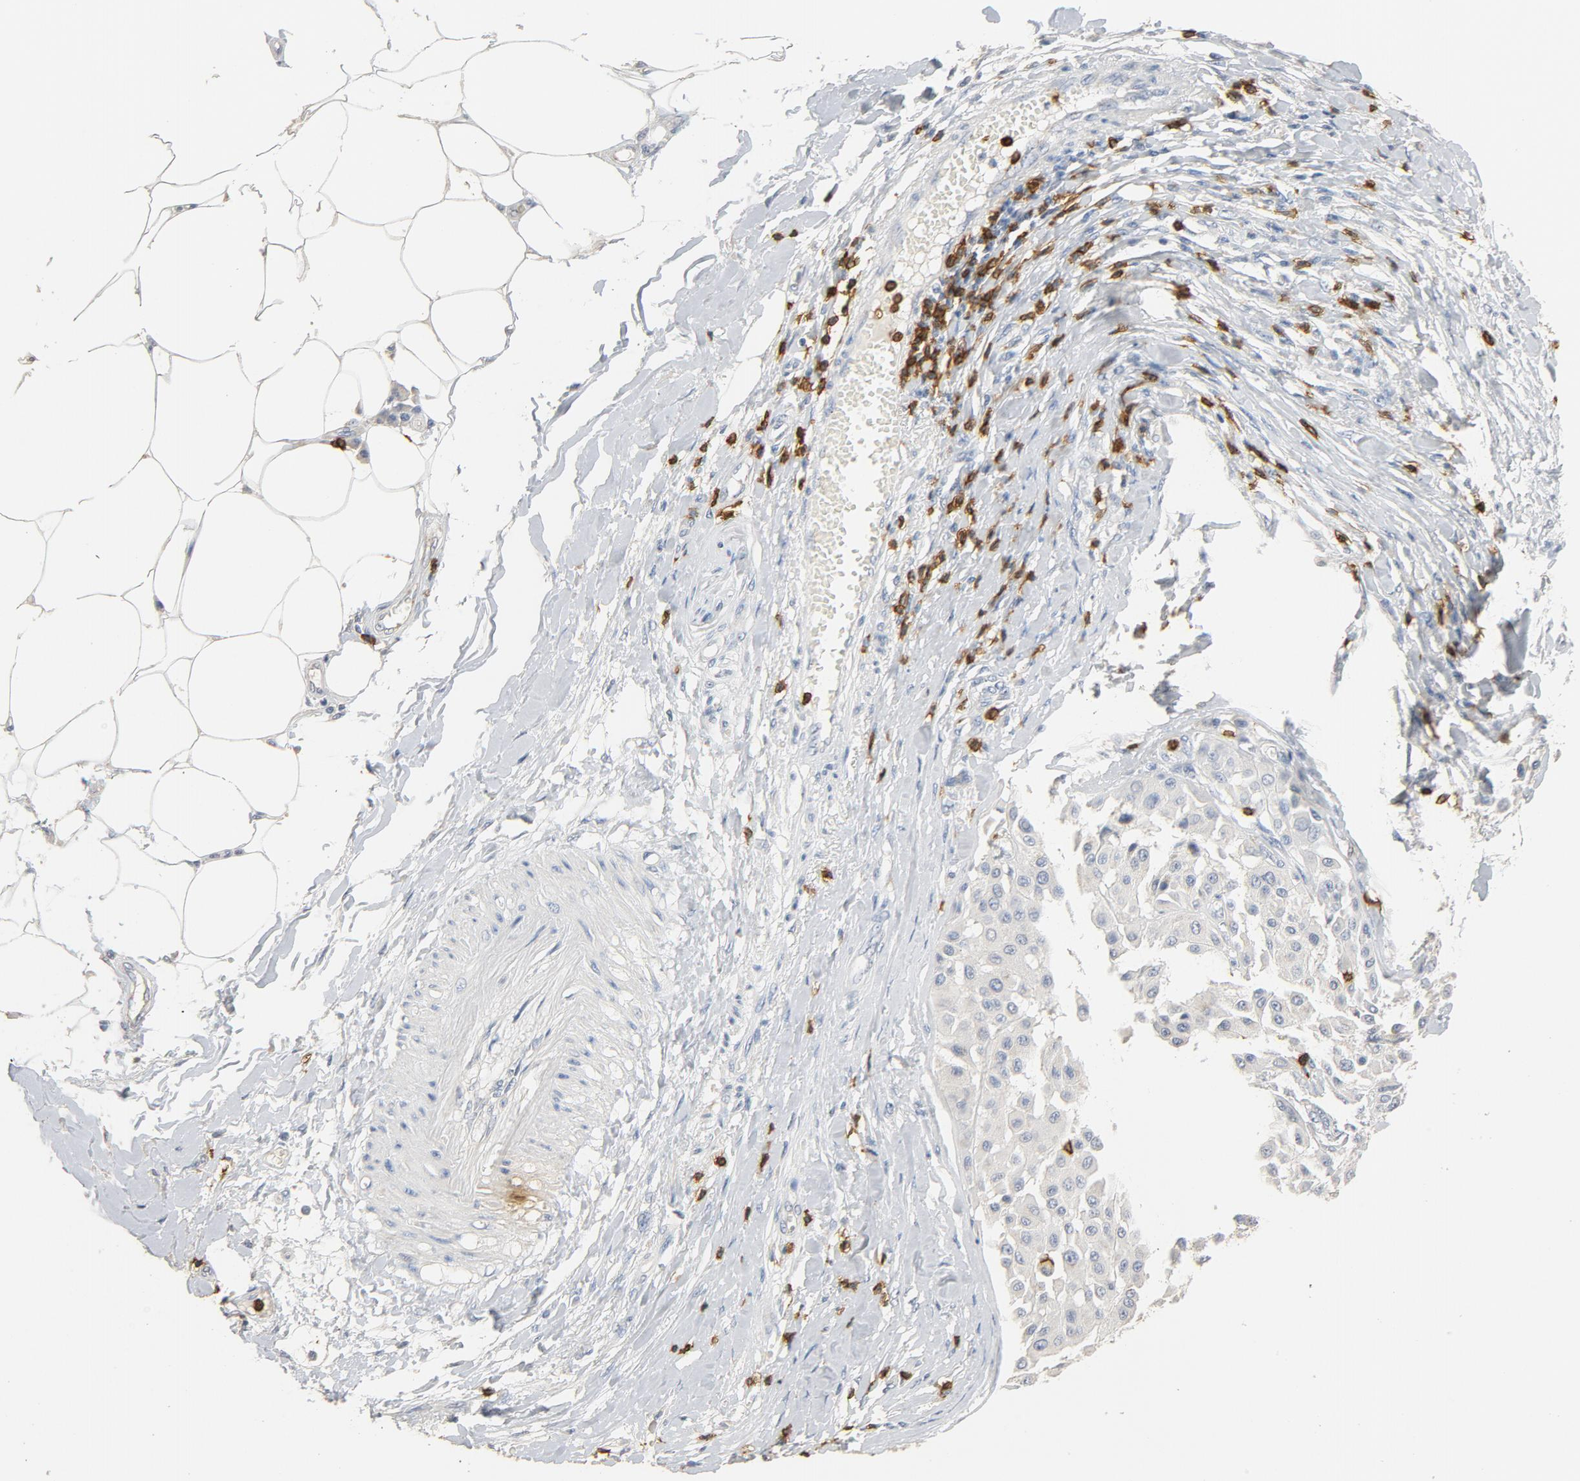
{"staining": {"intensity": "negative", "quantity": "none", "location": "none"}, "tissue": "melanoma", "cell_type": "Tumor cells", "image_type": "cancer", "snomed": [{"axis": "morphology", "description": "Malignant melanoma, Metastatic site"}, {"axis": "topography", "description": "Soft tissue"}], "caption": "A high-resolution photomicrograph shows IHC staining of melanoma, which shows no significant staining in tumor cells.", "gene": "CD247", "patient": {"sex": "male", "age": 41}}